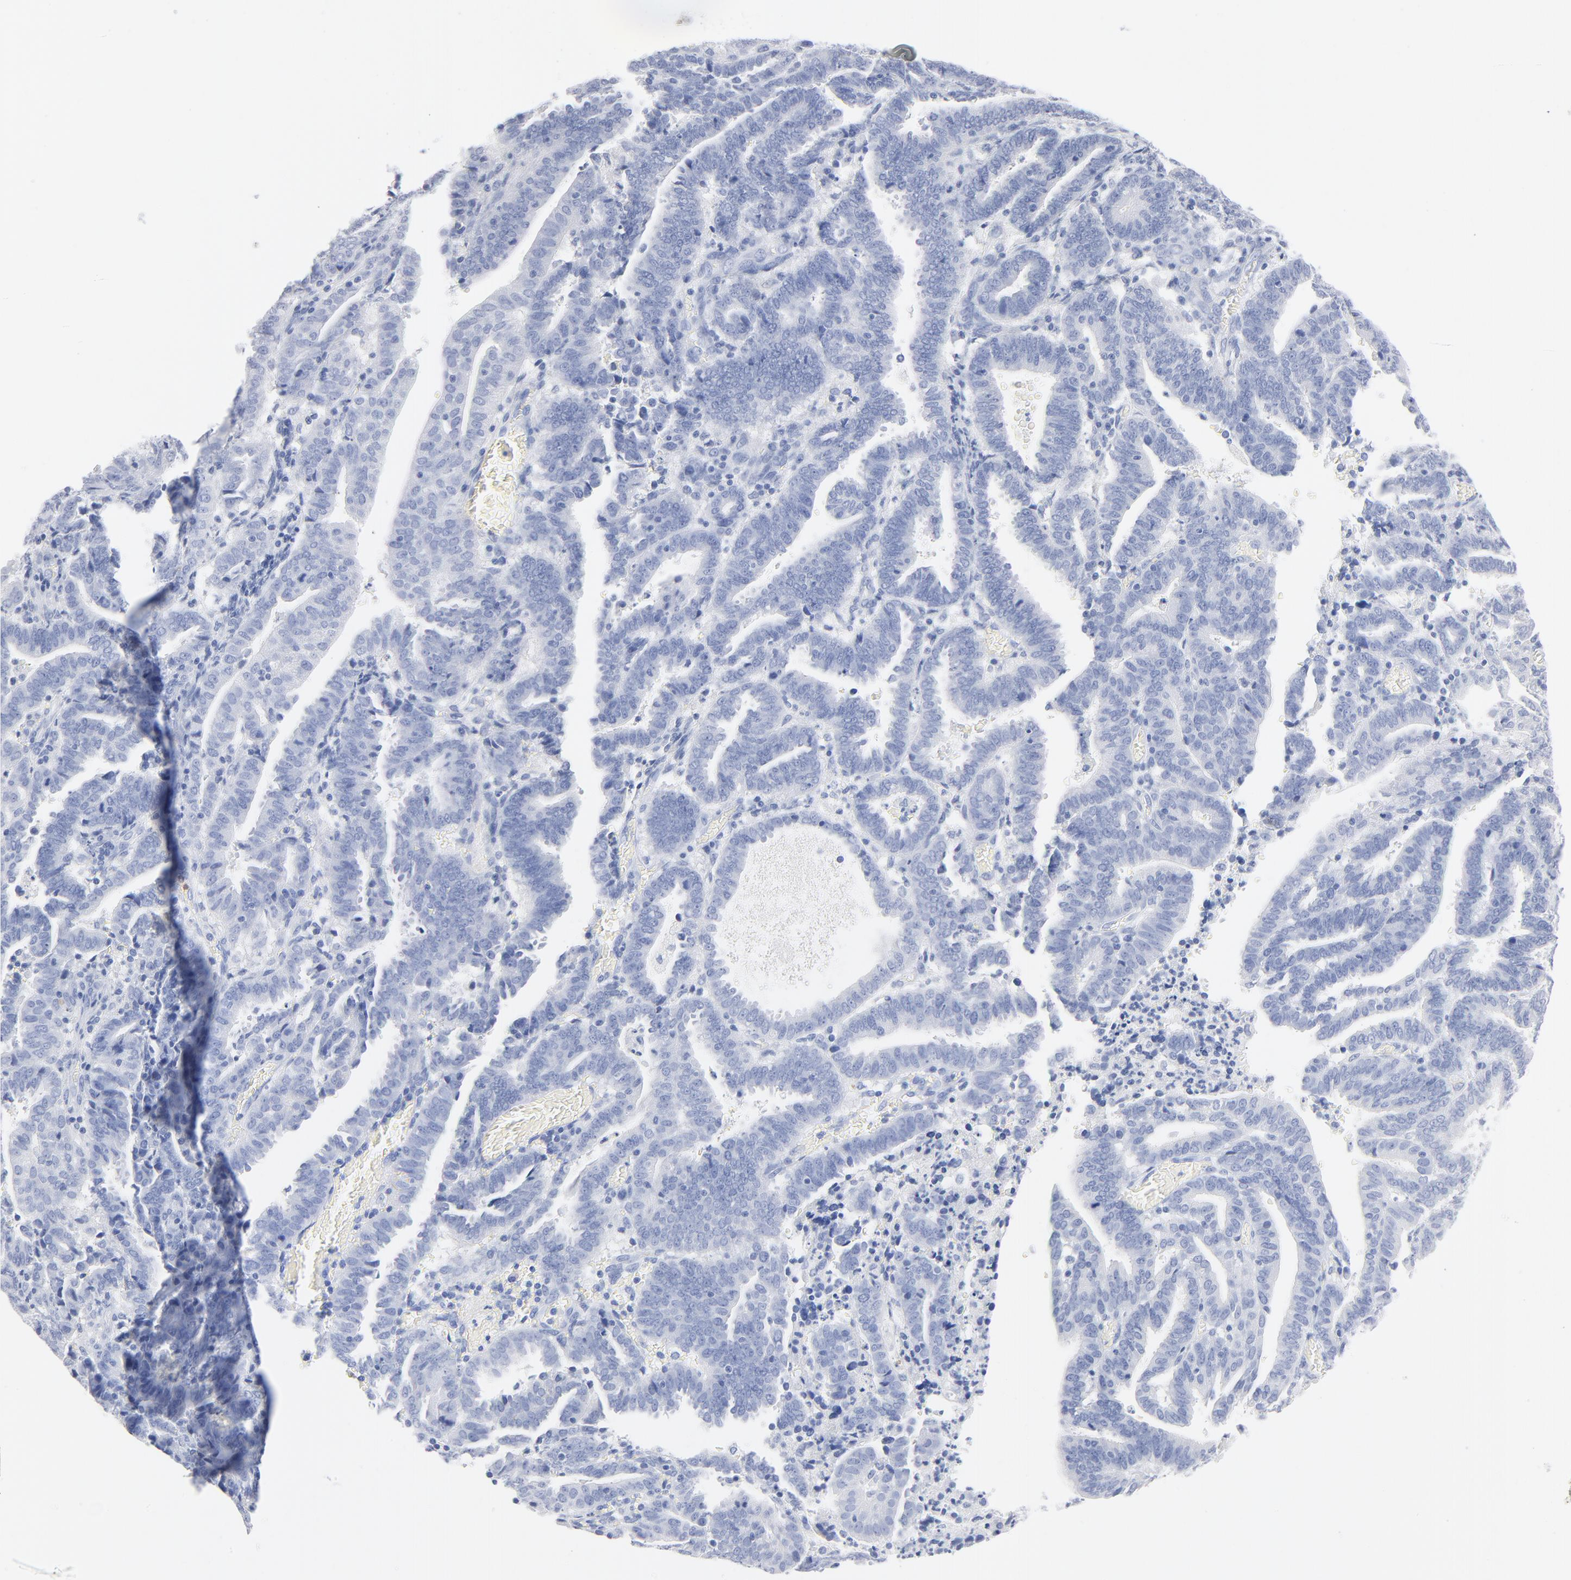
{"staining": {"intensity": "negative", "quantity": "none", "location": "none"}, "tissue": "endometrial cancer", "cell_type": "Tumor cells", "image_type": "cancer", "snomed": [{"axis": "morphology", "description": "Adenocarcinoma, NOS"}, {"axis": "topography", "description": "Uterus"}], "caption": "Immunohistochemistry photomicrograph of endometrial cancer stained for a protein (brown), which displays no expression in tumor cells. The staining is performed using DAB brown chromogen with nuclei counter-stained in using hematoxylin.", "gene": "AGTR1", "patient": {"sex": "female", "age": 83}}